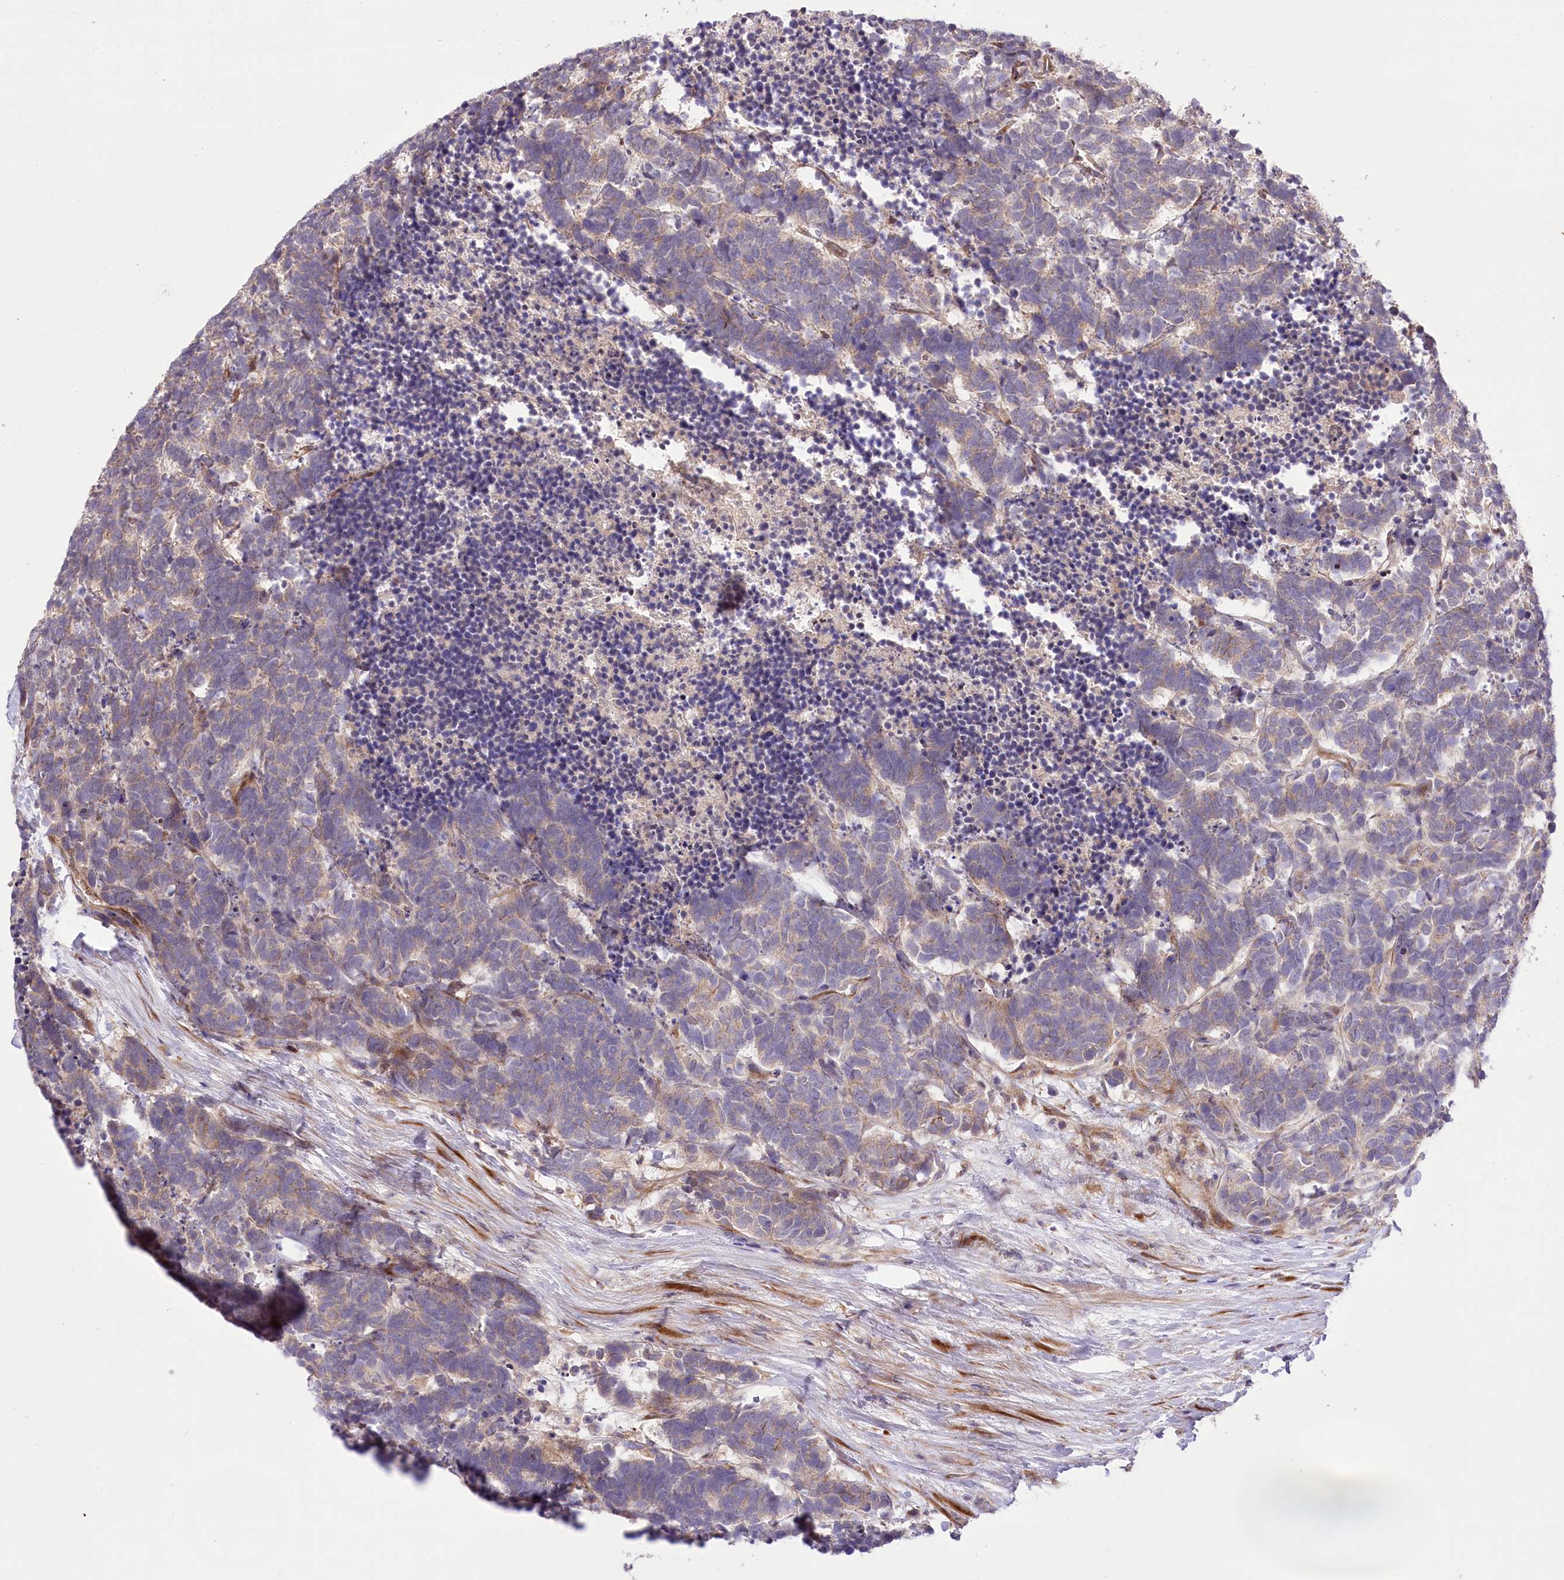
{"staining": {"intensity": "weak", "quantity": ">75%", "location": "cytoplasmic/membranous"}, "tissue": "carcinoid", "cell_type": "Tumor cells", "image_type": "cancer", "snomed": [{"axis": "morphology", "description": "Carcinoma, NOS"}, {"axis": "morphology", "description": "Carcinoid, malignant, NOS"}, {"axis": "topography", "description": "Urinary bladder"}], "caption": "High-power microscopy captured an IHC photomicrograph of carcinoid, revealing weak cytoplasmic/membranous positivity in approximately >75% of tumor cells. The staining is performed using DAB brown chromogen to label protein expression. The nuclei are counter-stained blue using hematoxylin.", "gene": "TRUB1", "patient": {"sex": "male", "age": 57}}